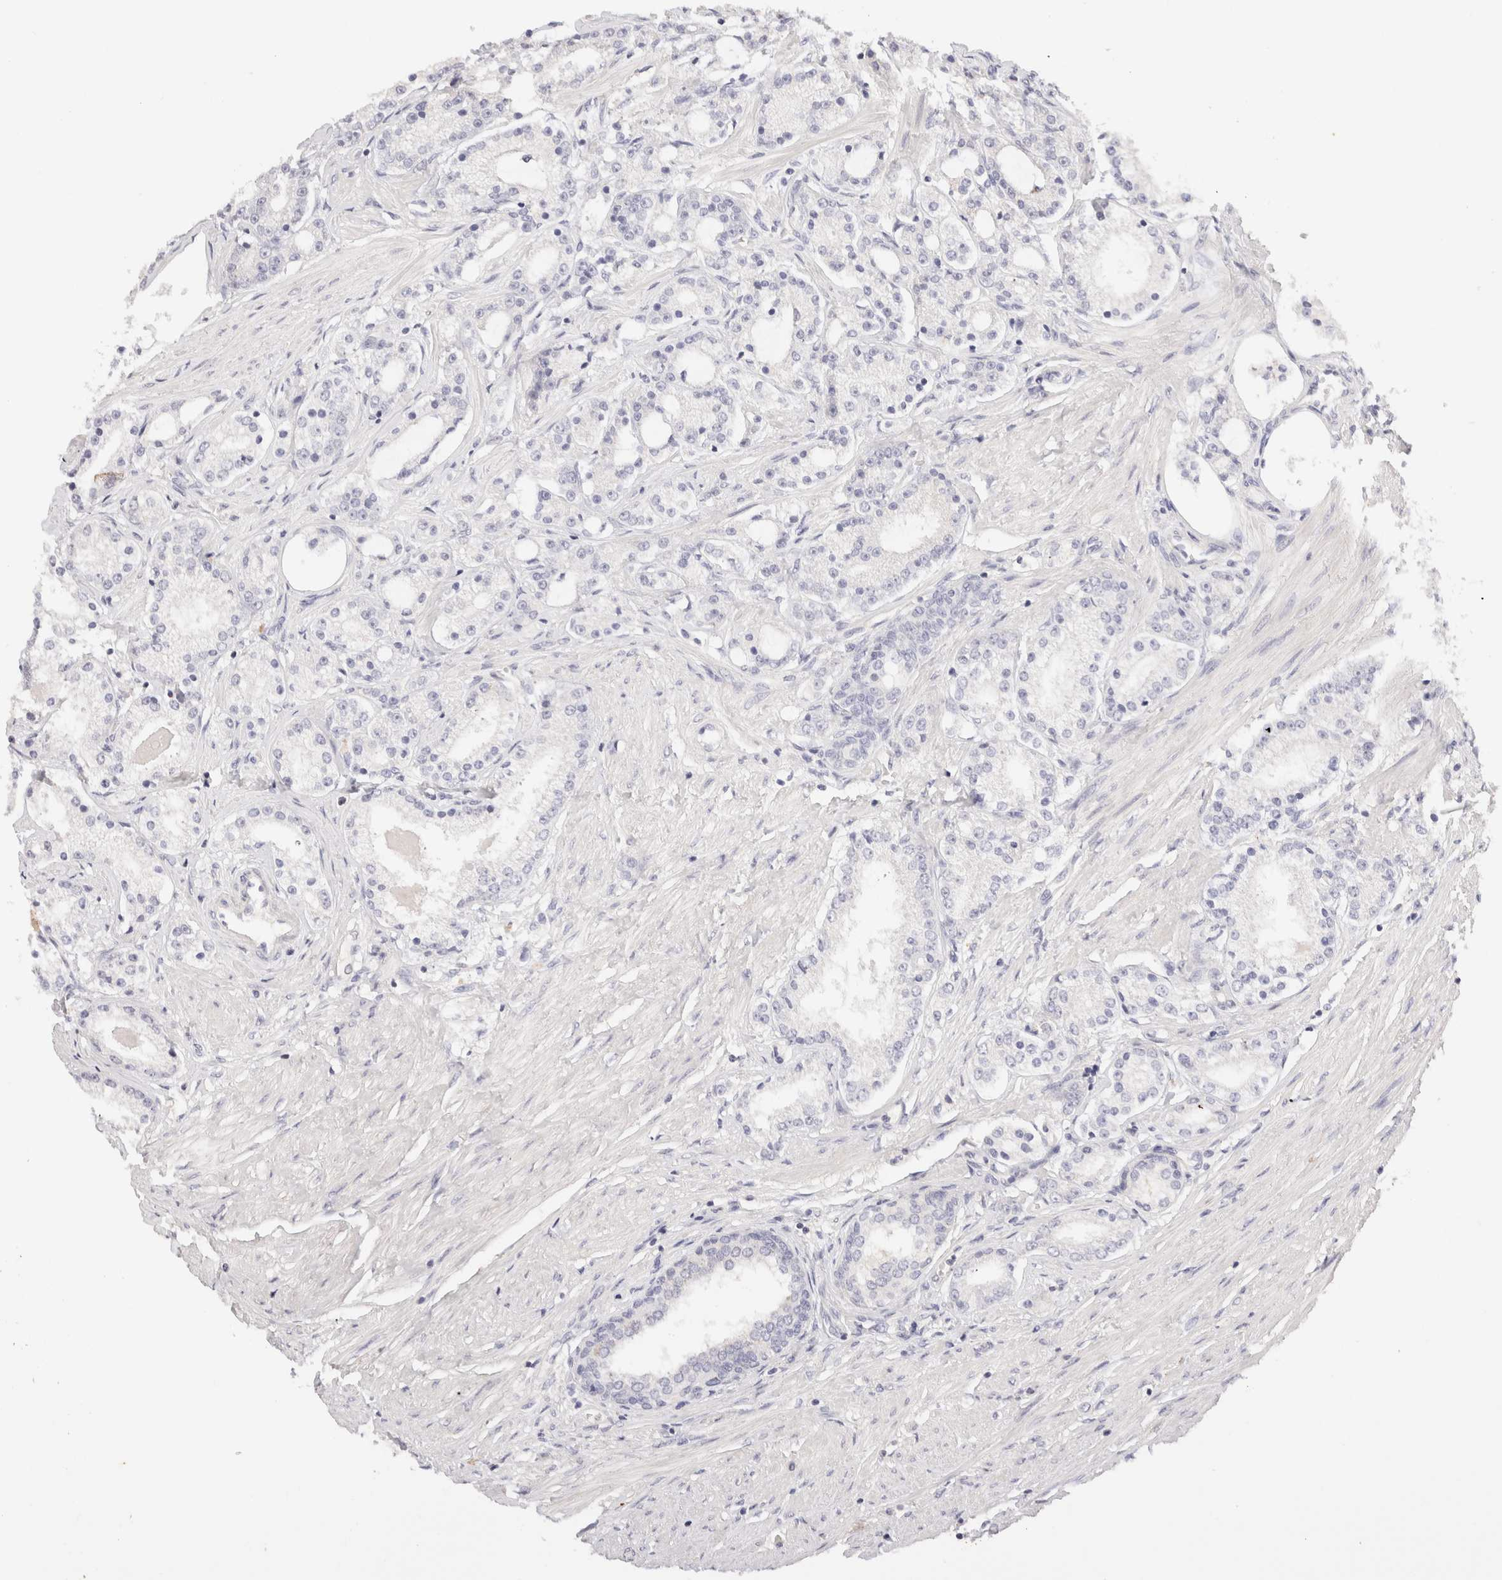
{"staining": {"intensity": "negative", "quantity": "none", "location": "none"}, "tissue": "prostate cancer", "cell_type": "Tumor cells", "image_type": "cancer", "snomed": [{"axis": "morphology", "description": "Adenocarcinoma, Low grade"}, {"axis": "topography", "description": "Prostate"}], "caption": "This is an immunohistochemistry photomicrograph of human prostate cancer (adenocarcinoma (low-grade)). There is no positivity in tumor cells.", "gene": "SCGB2A2", "patient": {"sex": "male", "age": 63}}